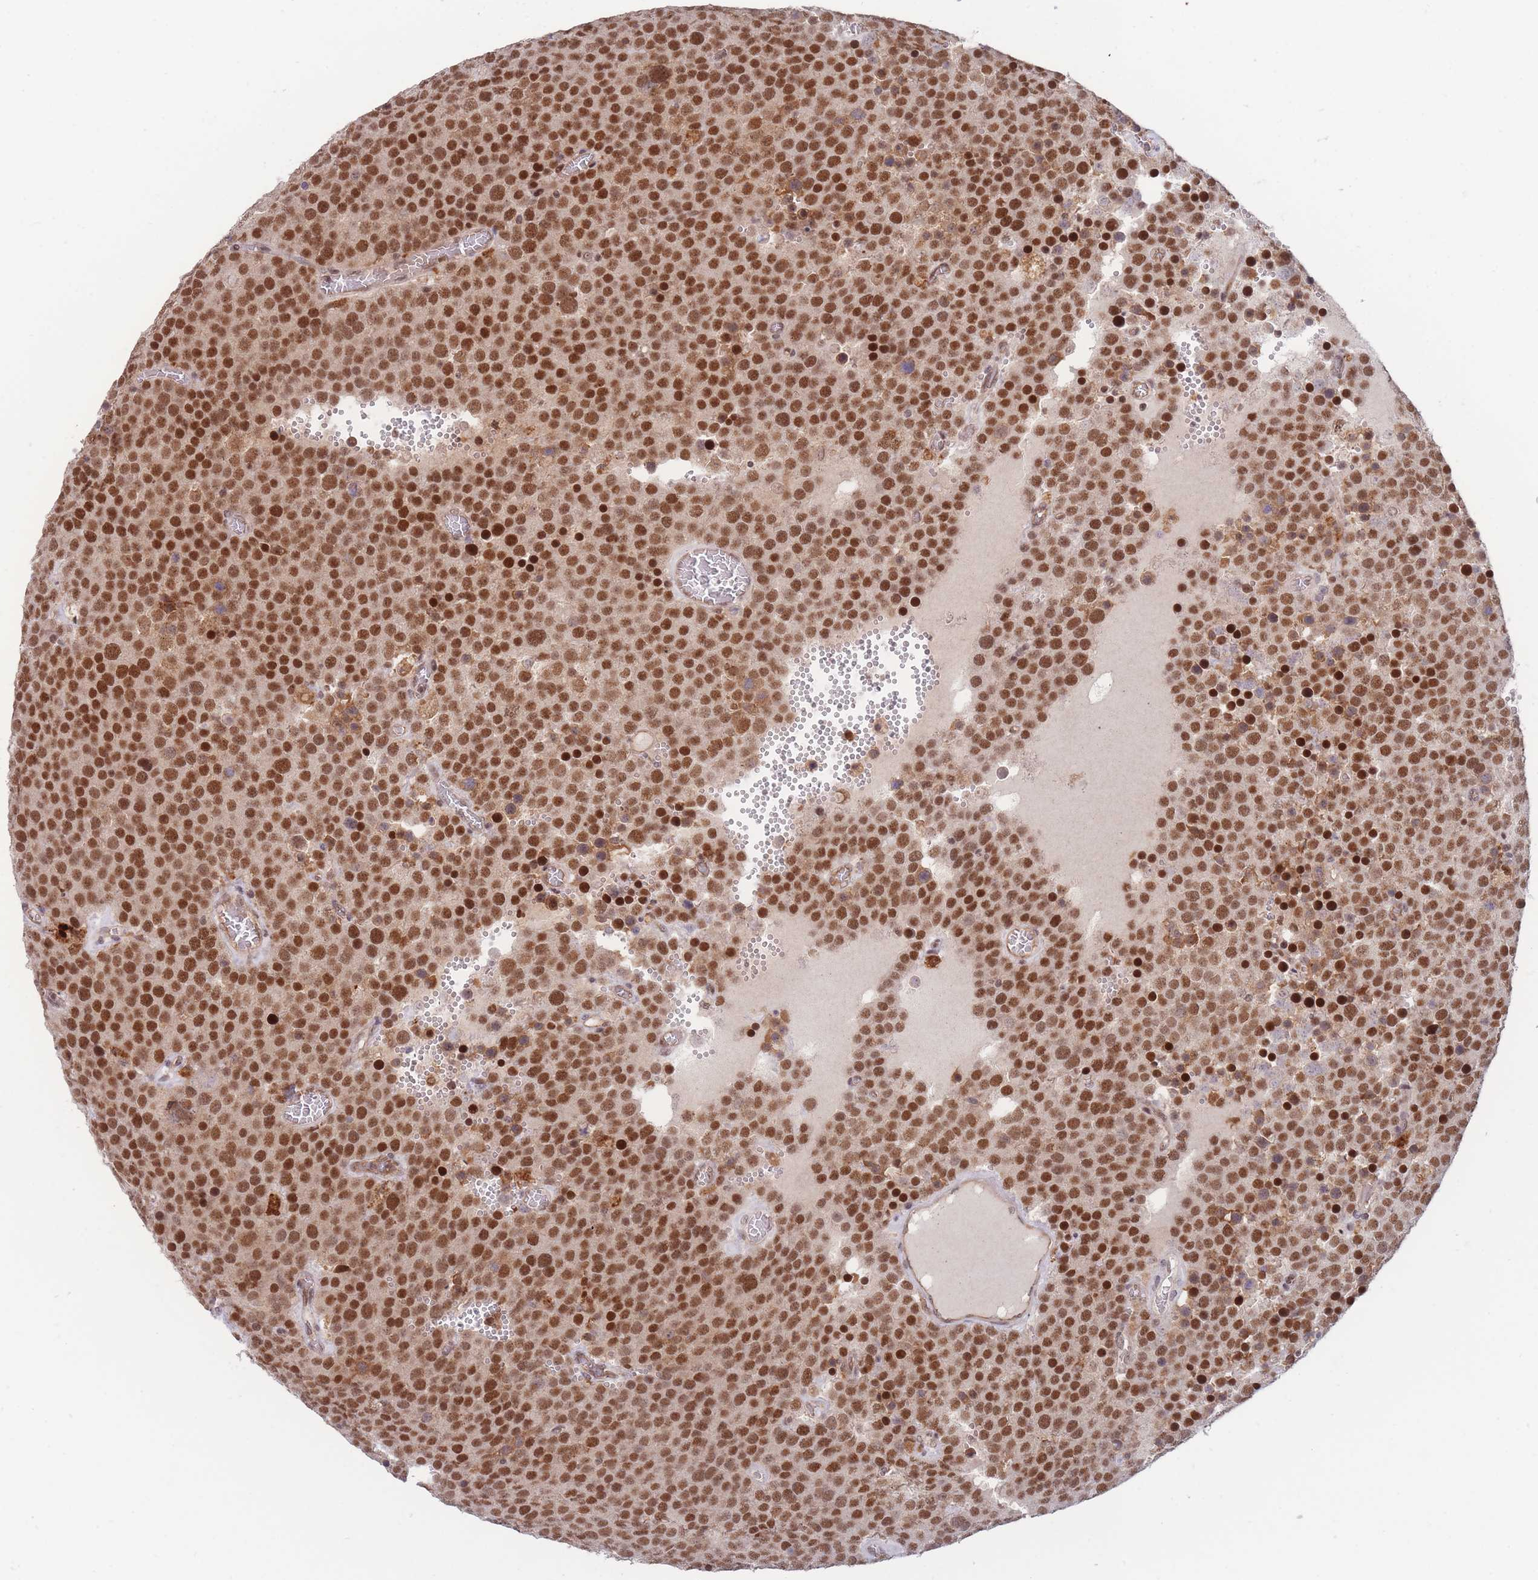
{"staining": {"intensity": "strong", "quantity": ">75%", "location": "cytoplasmic/membranous,nuclear"}, "tissue": "testis cancer", "cell_type": "Tumor cells", "image_type": "cancer", "snomed": [{"axis": "morphology", "description": "Normal tissue, NOS"}, {"axis": "morphology", "description": "Seminoma, NOS"}, {"axis": "topography", "description": "Testis"}], "caption": "DAB (3,3'-diaminobenzidine) immunohistochemical staining of human testis seminoma shows strong cytoplasmic/membranous and nuclear protein positivity in about >75% of tumor cells.", "gene": "BOD1L1", "patient": {"sex": "male", "age": 71}}